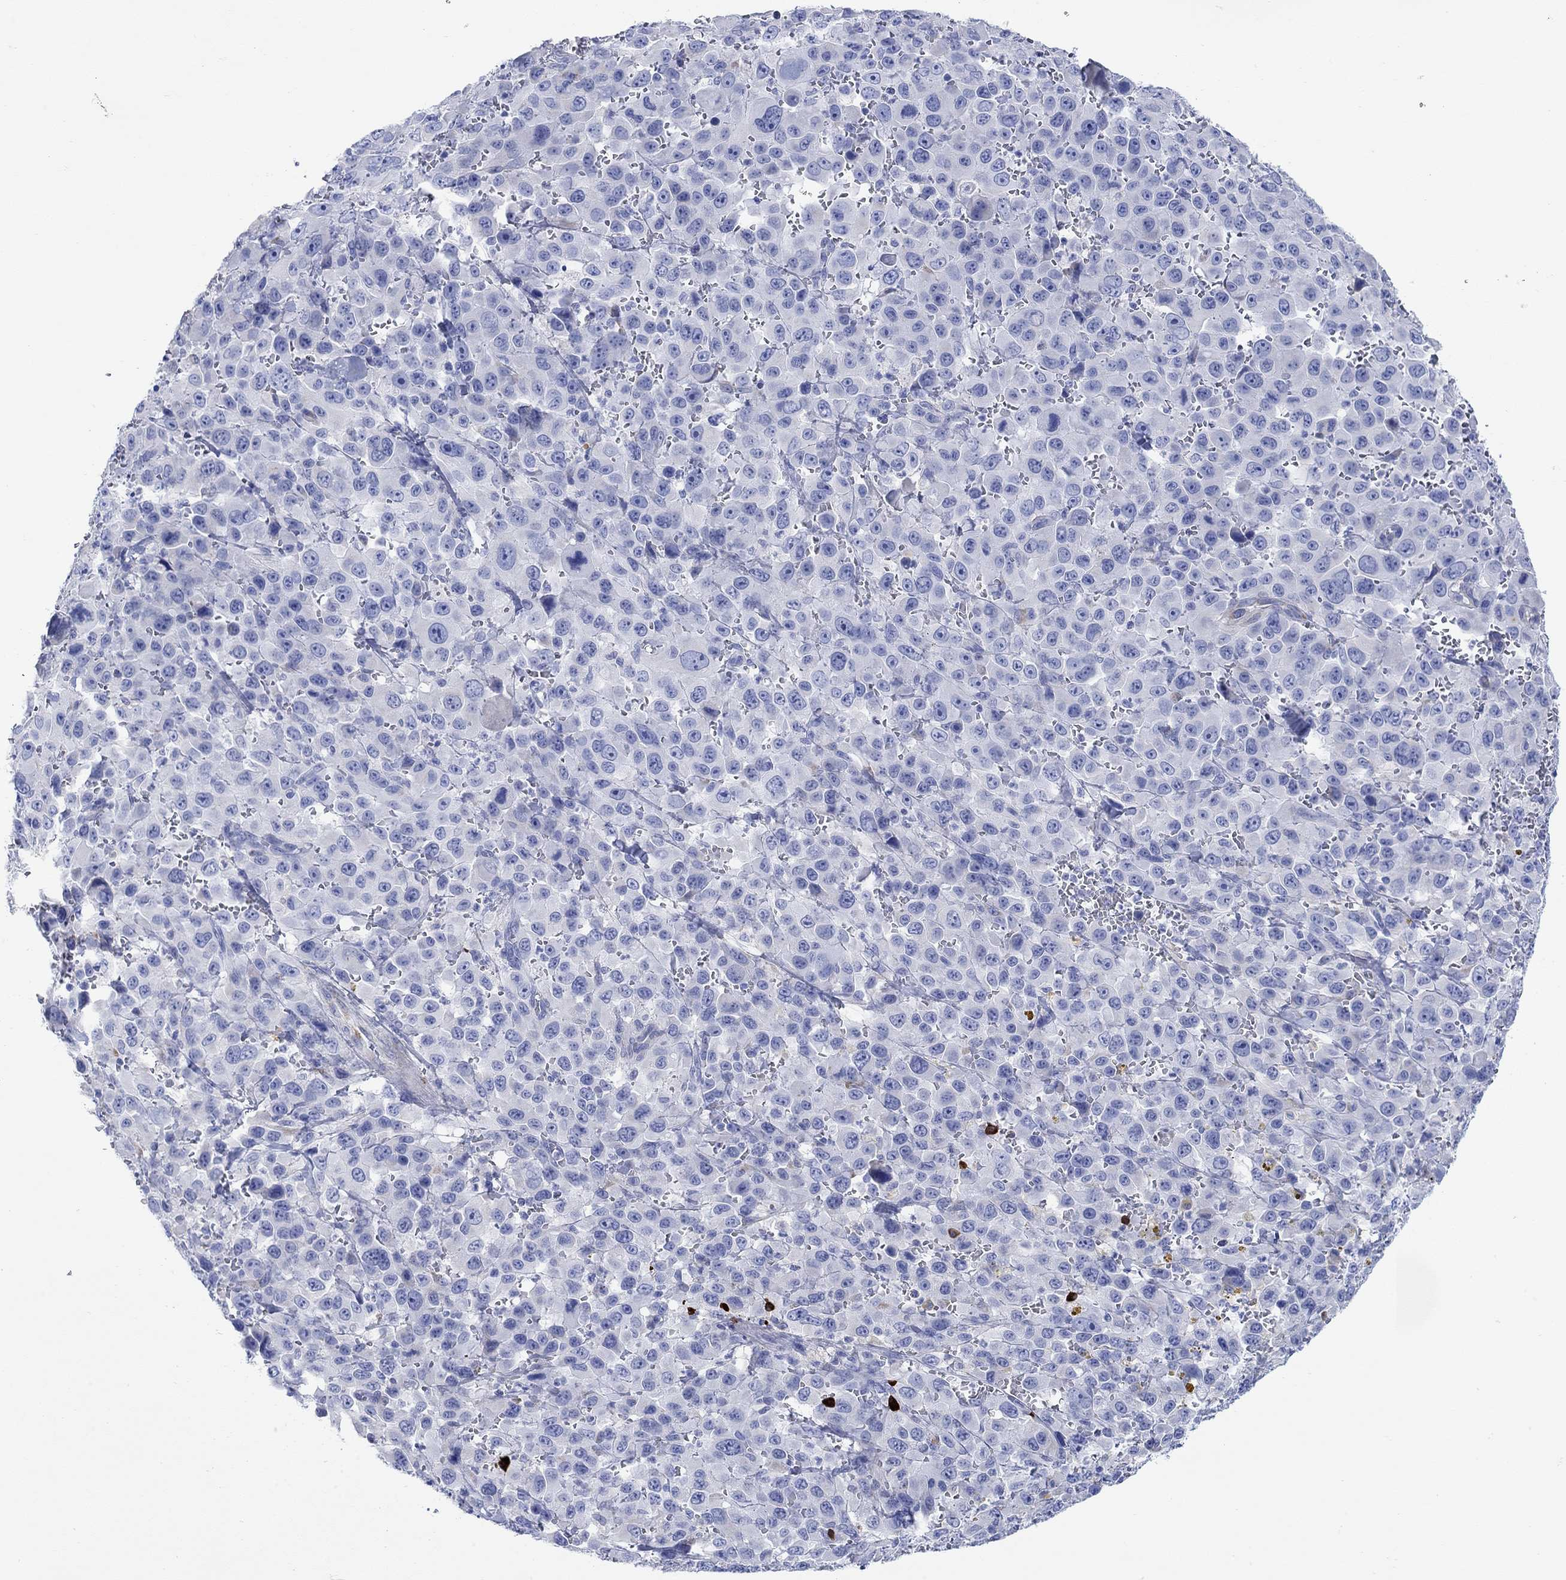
{"staining": {"intensity": "negative", "quantity": "none", "location": "none"}, "tissue": "melanoma", "cell_type": "Tumor cells", "image_type": "cancer", "snomed": [{"axis": "morphology", "description": "Malignant melanoma, NOS"}, {"axis": "topography", "description": "Skin"}], "caption": "The histopathology image shows no significant expression in tumor cells of melanoma.", "gene": "P2RY6", "patient": {"sex": "female", "age": 91}}